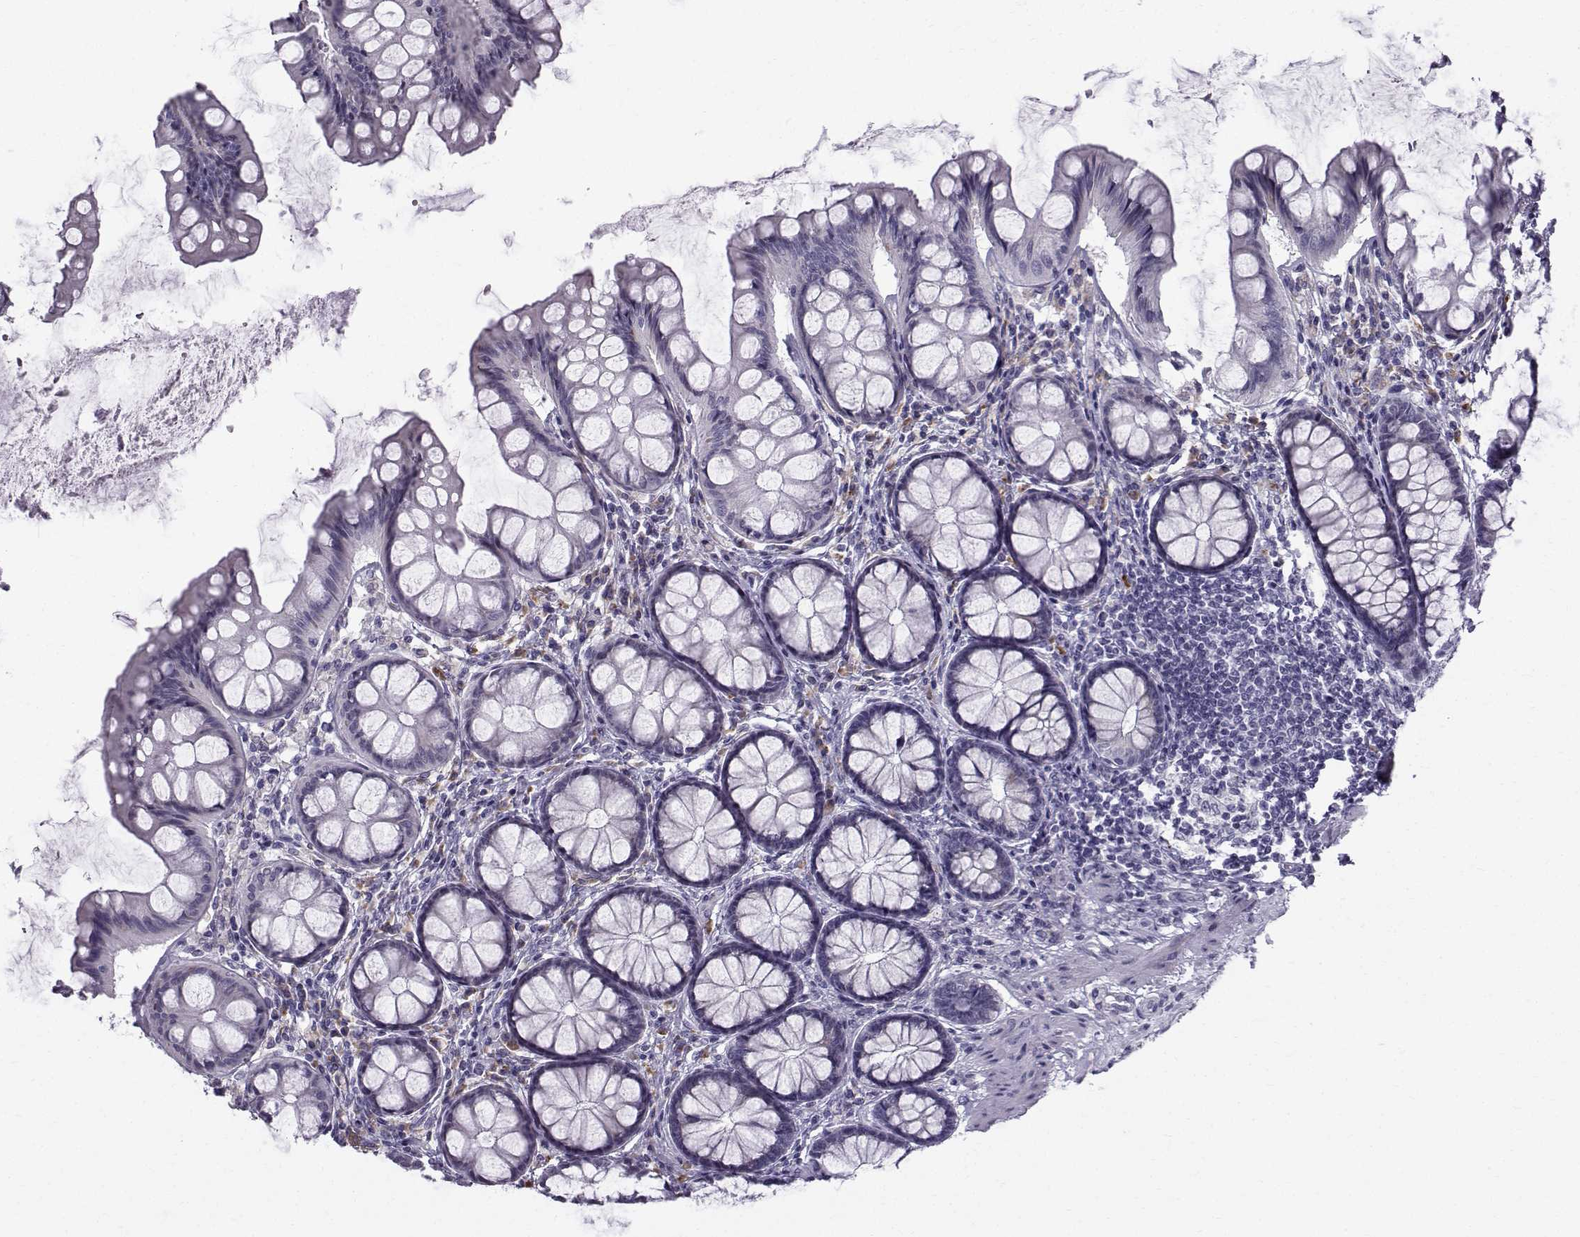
{"staining": {"intensity": "negative", "quantity": "none", "location": "none"}, "tissue": "colon", "cell_type": "Endothelial cells", "image_type": "normal", "snomed": [{"axis": "morphology", "description": "Normal tissue, NOS"}, {"axis": "topography", "description": "Colon"}], "caption": "A micrograph of human colon is negative for staining in endothelial cells.", "gene": "ROPN1B", "patient": {"sex": "female", "age": 65}}